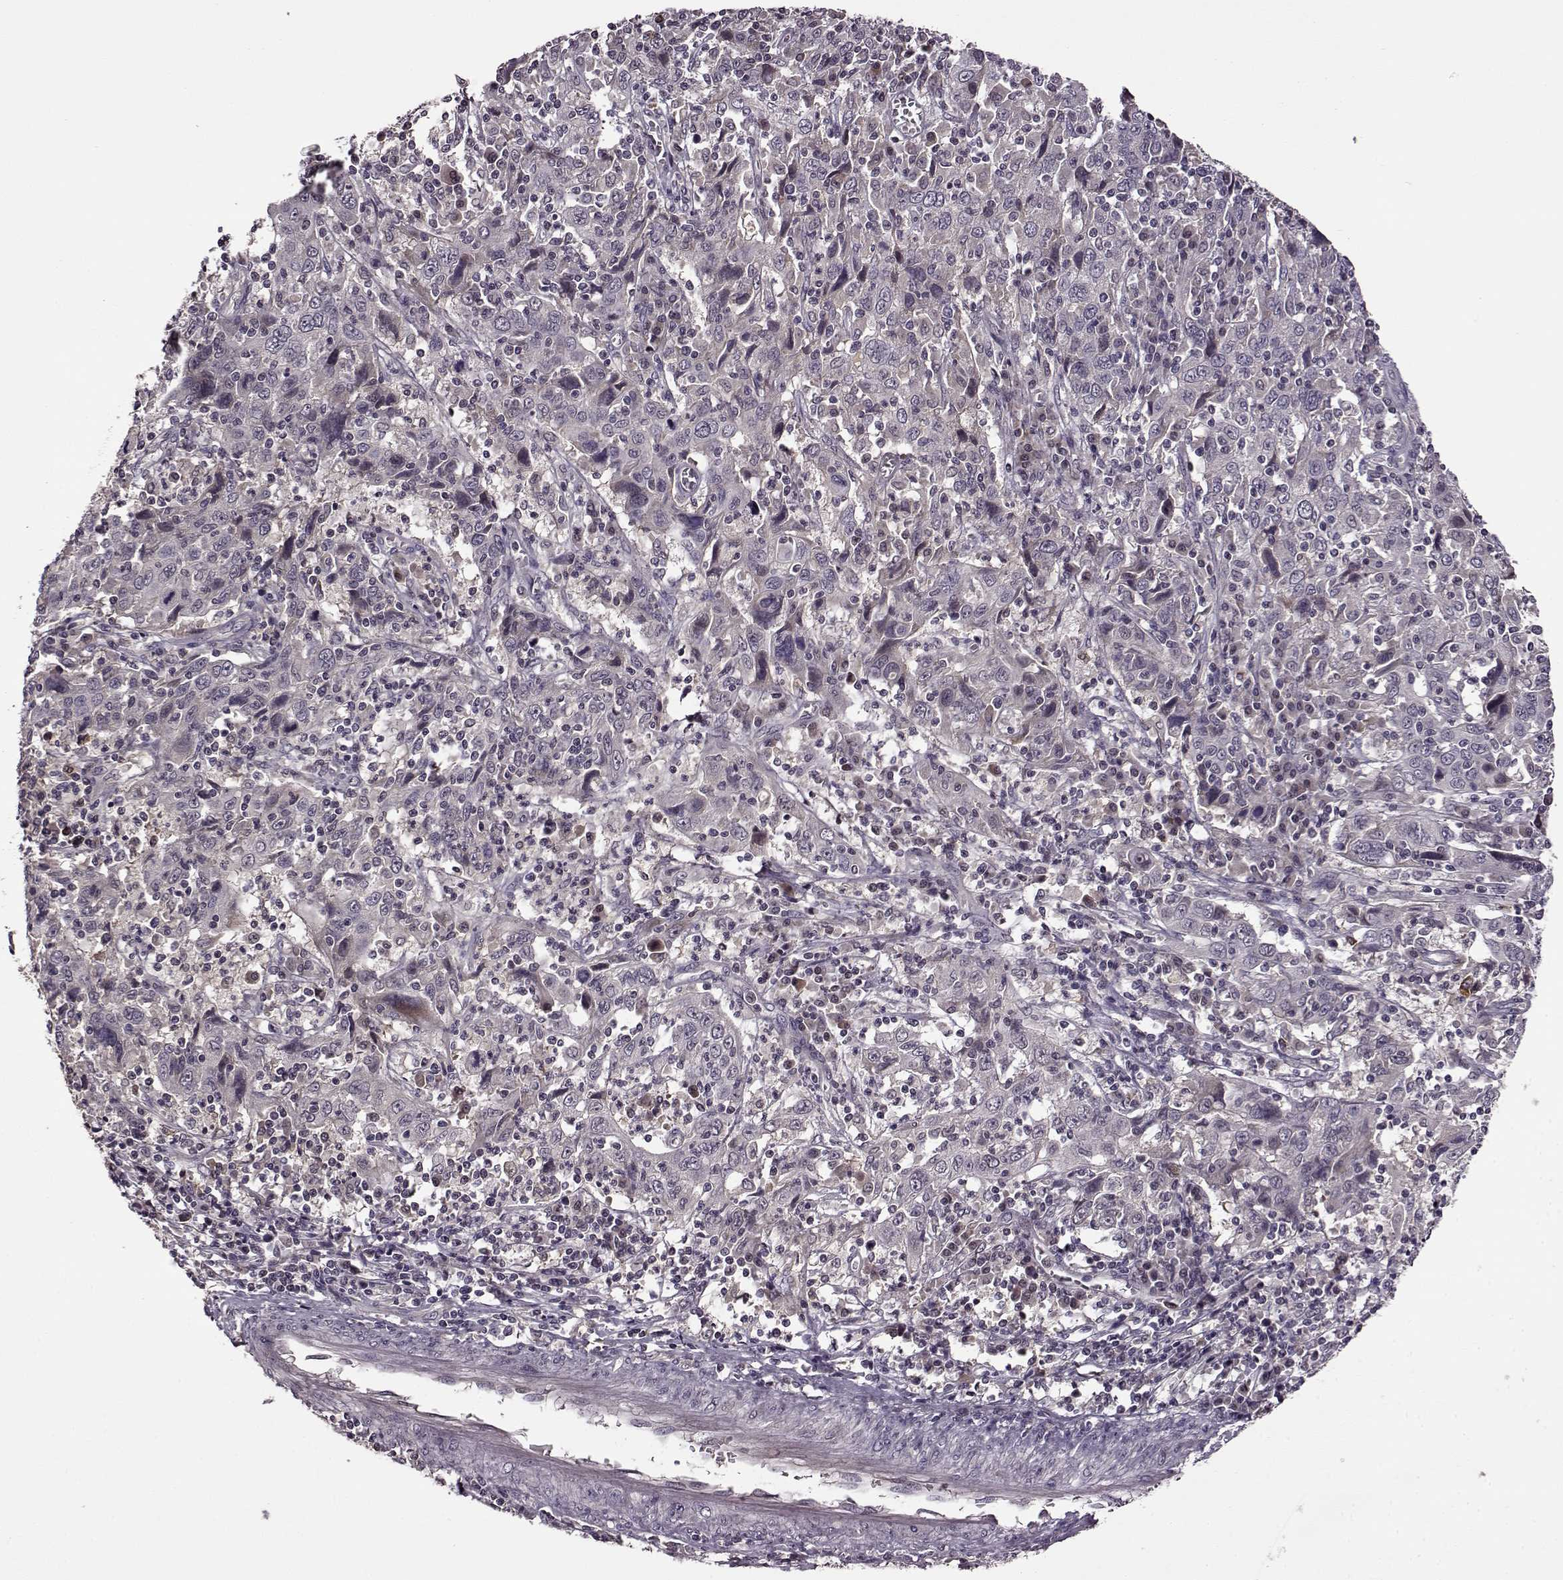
{"staining": {"intensity": "negative", "quantity": "none", "location": "none"}, "tissue": "cervical cancer", "cell_type": "Tumor cells", "image_type": "cancer", "snomed": [{"axis": "morphology", "description": "Squamous cell carcinoma, NOS"}, {"axis": "topography", "description": "Cervix"}], "caption": "Tumor cells are negative for protein expression in human cervical cancer.", "gene": "MAIP1", "patient": {"sex": "female", "age": 46}}